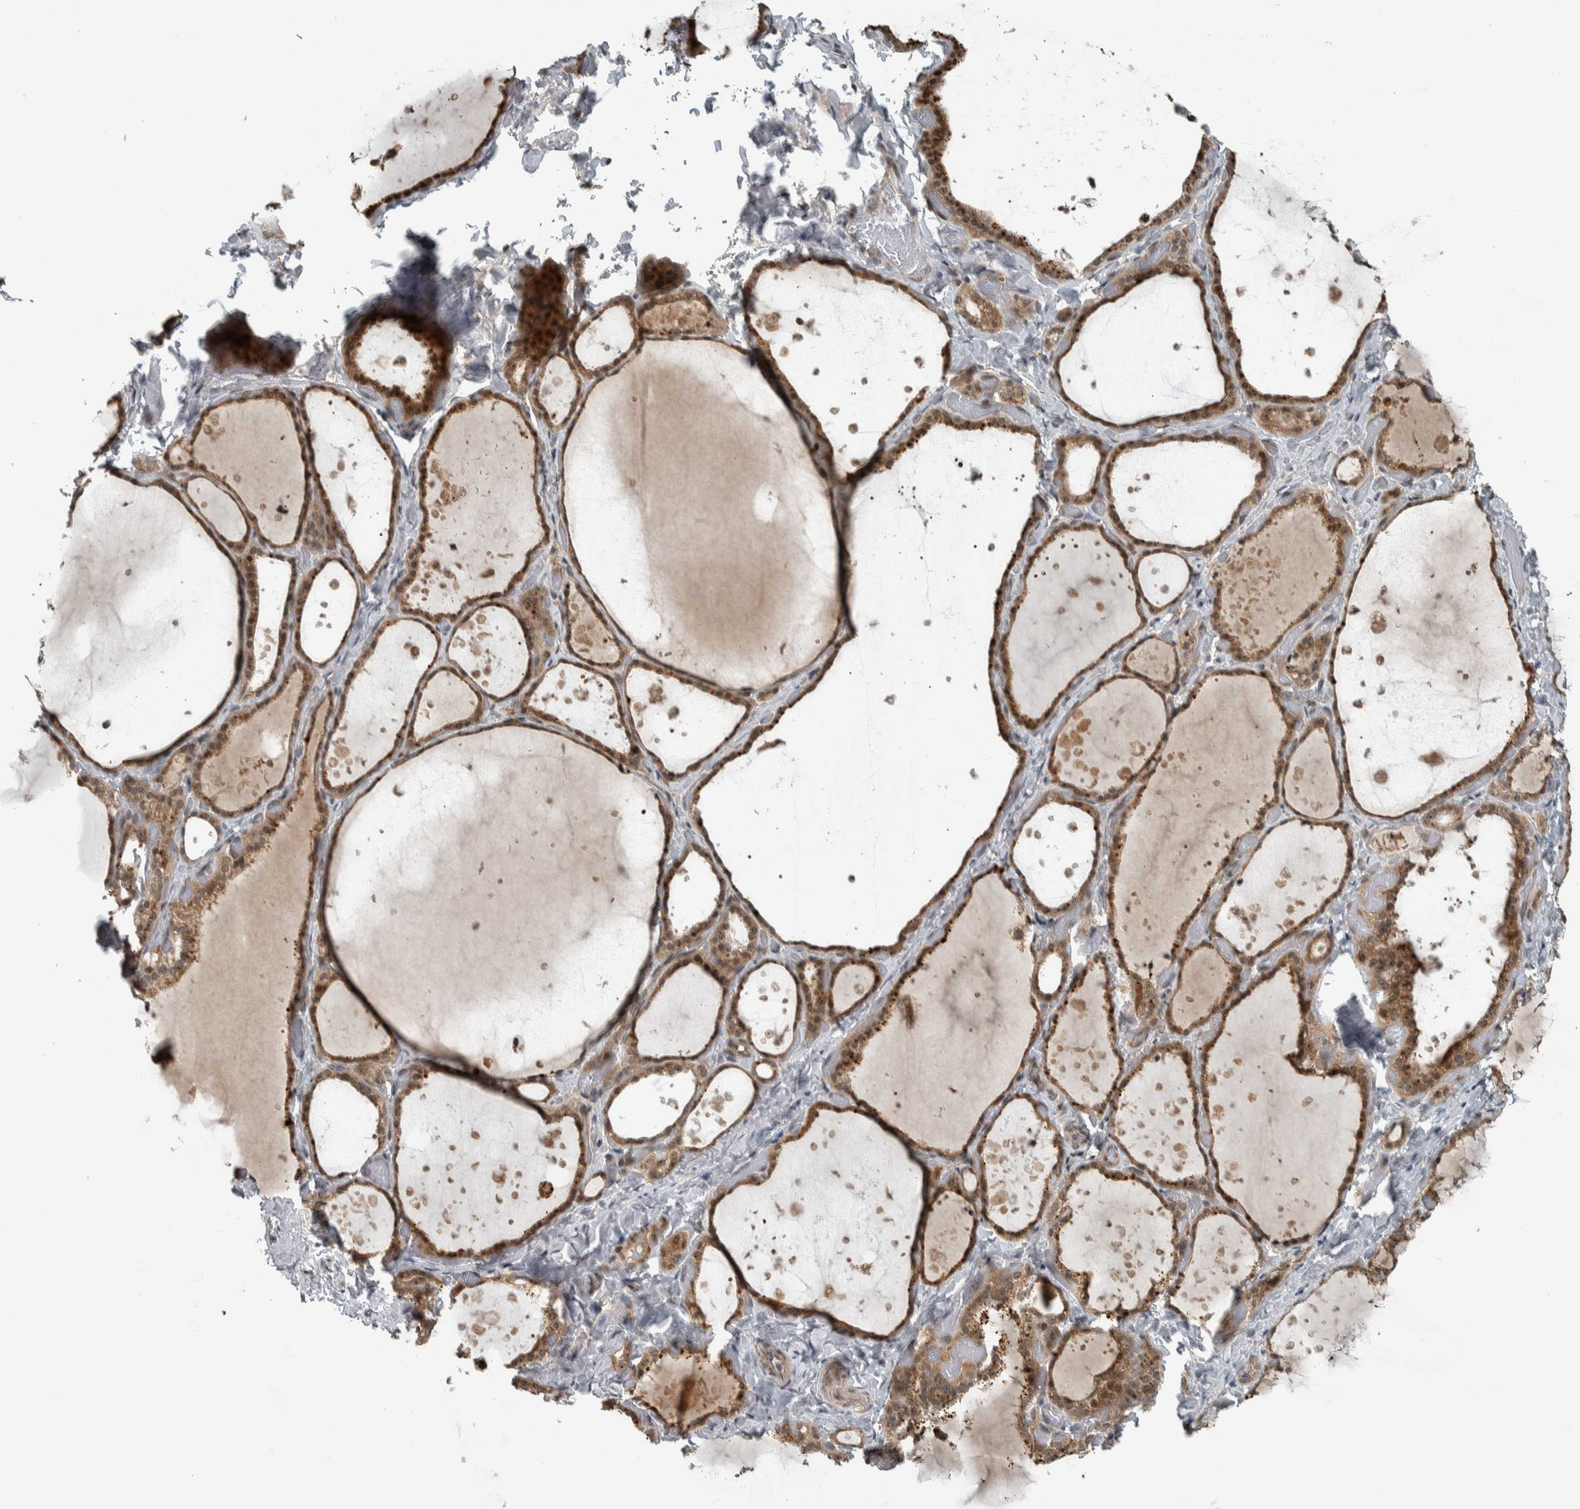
{"staining": {"intensity": "moderate", "quantity": ">75%", "location": "cytoplasmic/membranous"}, "tissue": "thyroid gland", "cell_type": "Glandular cells", "image_type": "normal", "snomed": [{"axis": "morphology", "description": "Normal tissue, NOS"}, {"axis": "topography", "description": "Thyroid gland"}], "caption": "Thyroid gland stained with DAB immunohistochemistry (IHC) displays medium levels of moderate cytoplasmic/membranous staining in about >75% of glandular cells. (brown staining indicates protein expression, while blue staining denotes nuclei).", "gene": "XPO5", "patient": {"sex": "female", "age": 44}}